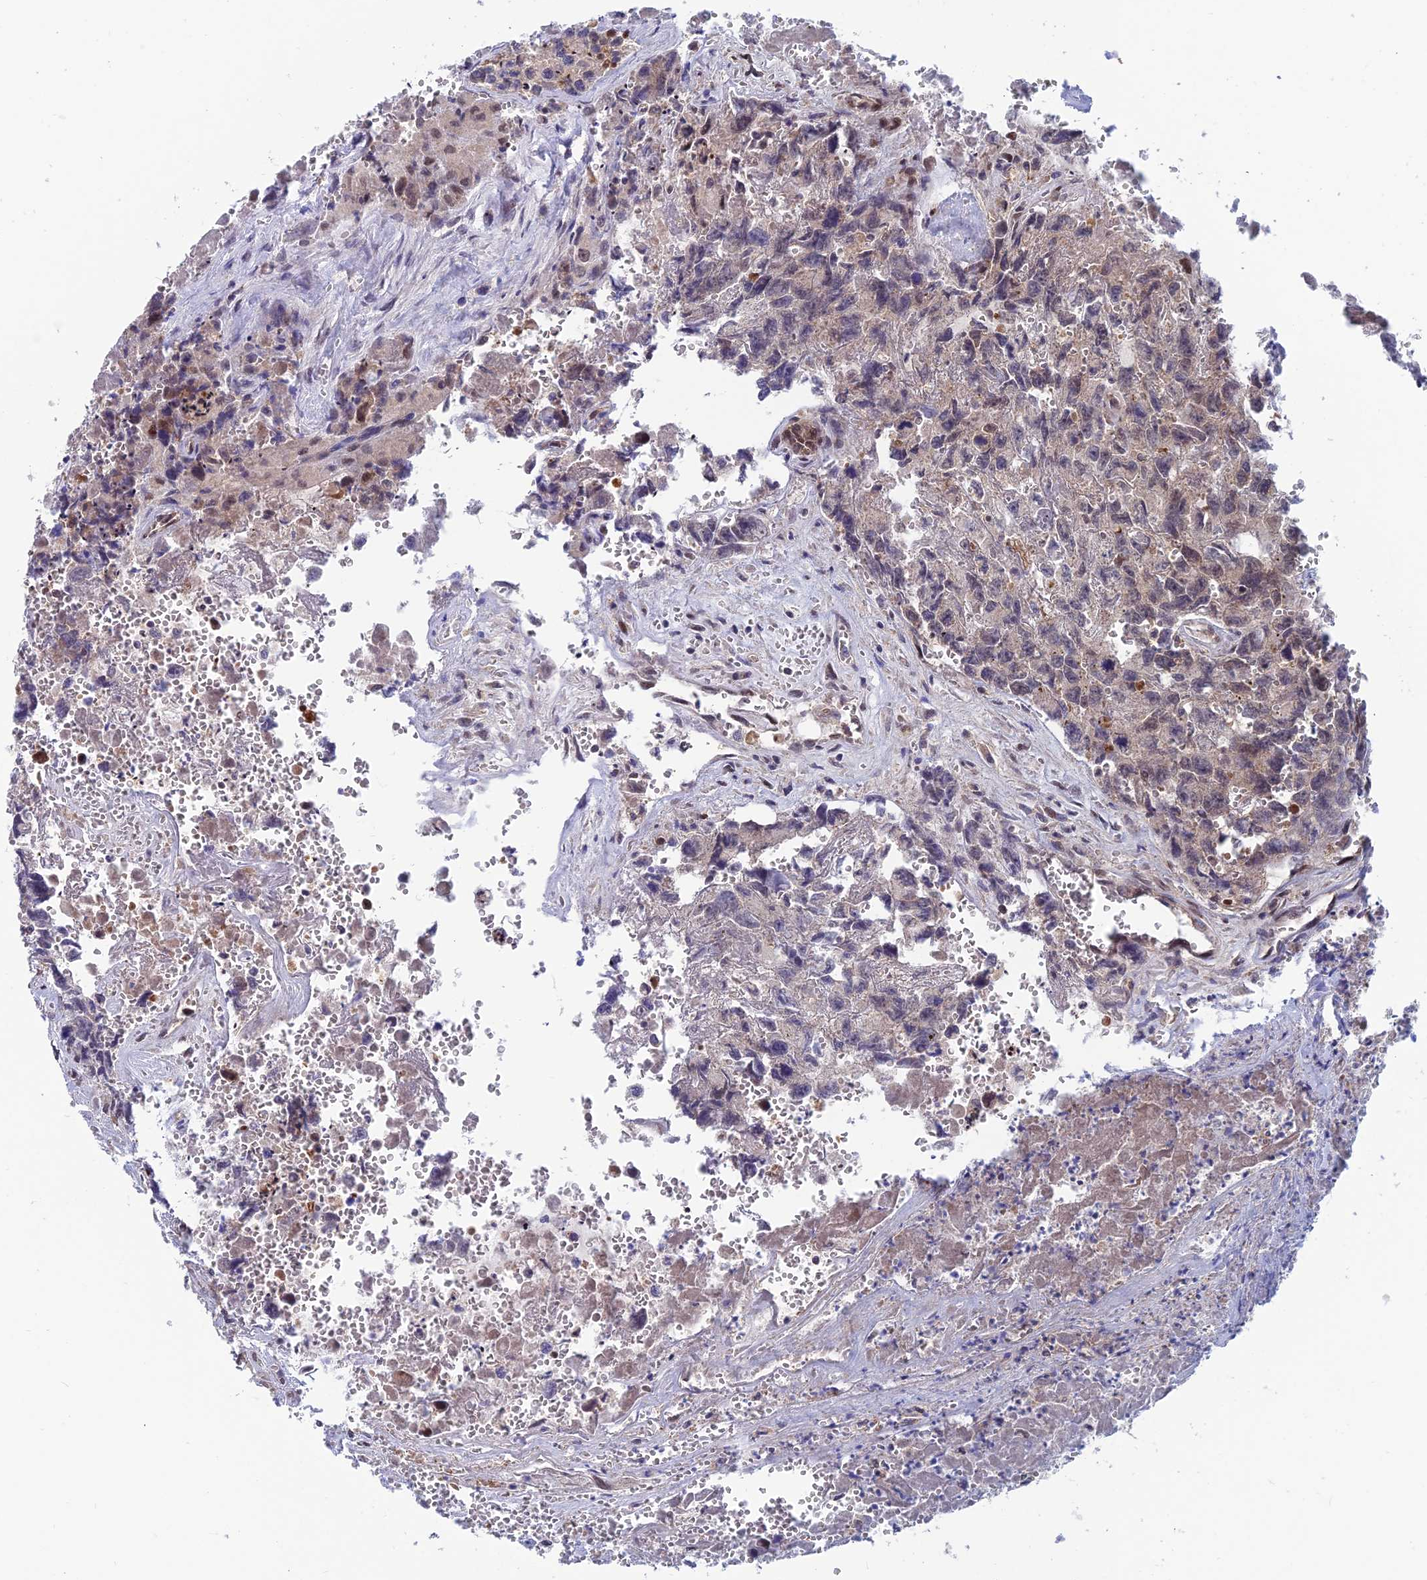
{"staining": {"intensity": "negative", "quantity": "none", "location": "none"}, "tissue": "testis cancer", "cell_type": "Tumor cells", "image_type": "cancer", "snomed": [{"axis": "morphology", "description": "Carcinoma, Embryonal, NOS"}, {"axis": "topography", "description": "Testis"}], "caption": "Immunohistochemistry (IHC) of human embryonal carcinoma (testis) shows no staining in tumor cells. (DAB IHC, high magnification).", "gene": "IGBP1", "patient": {"sex": "male", "age": 31}}